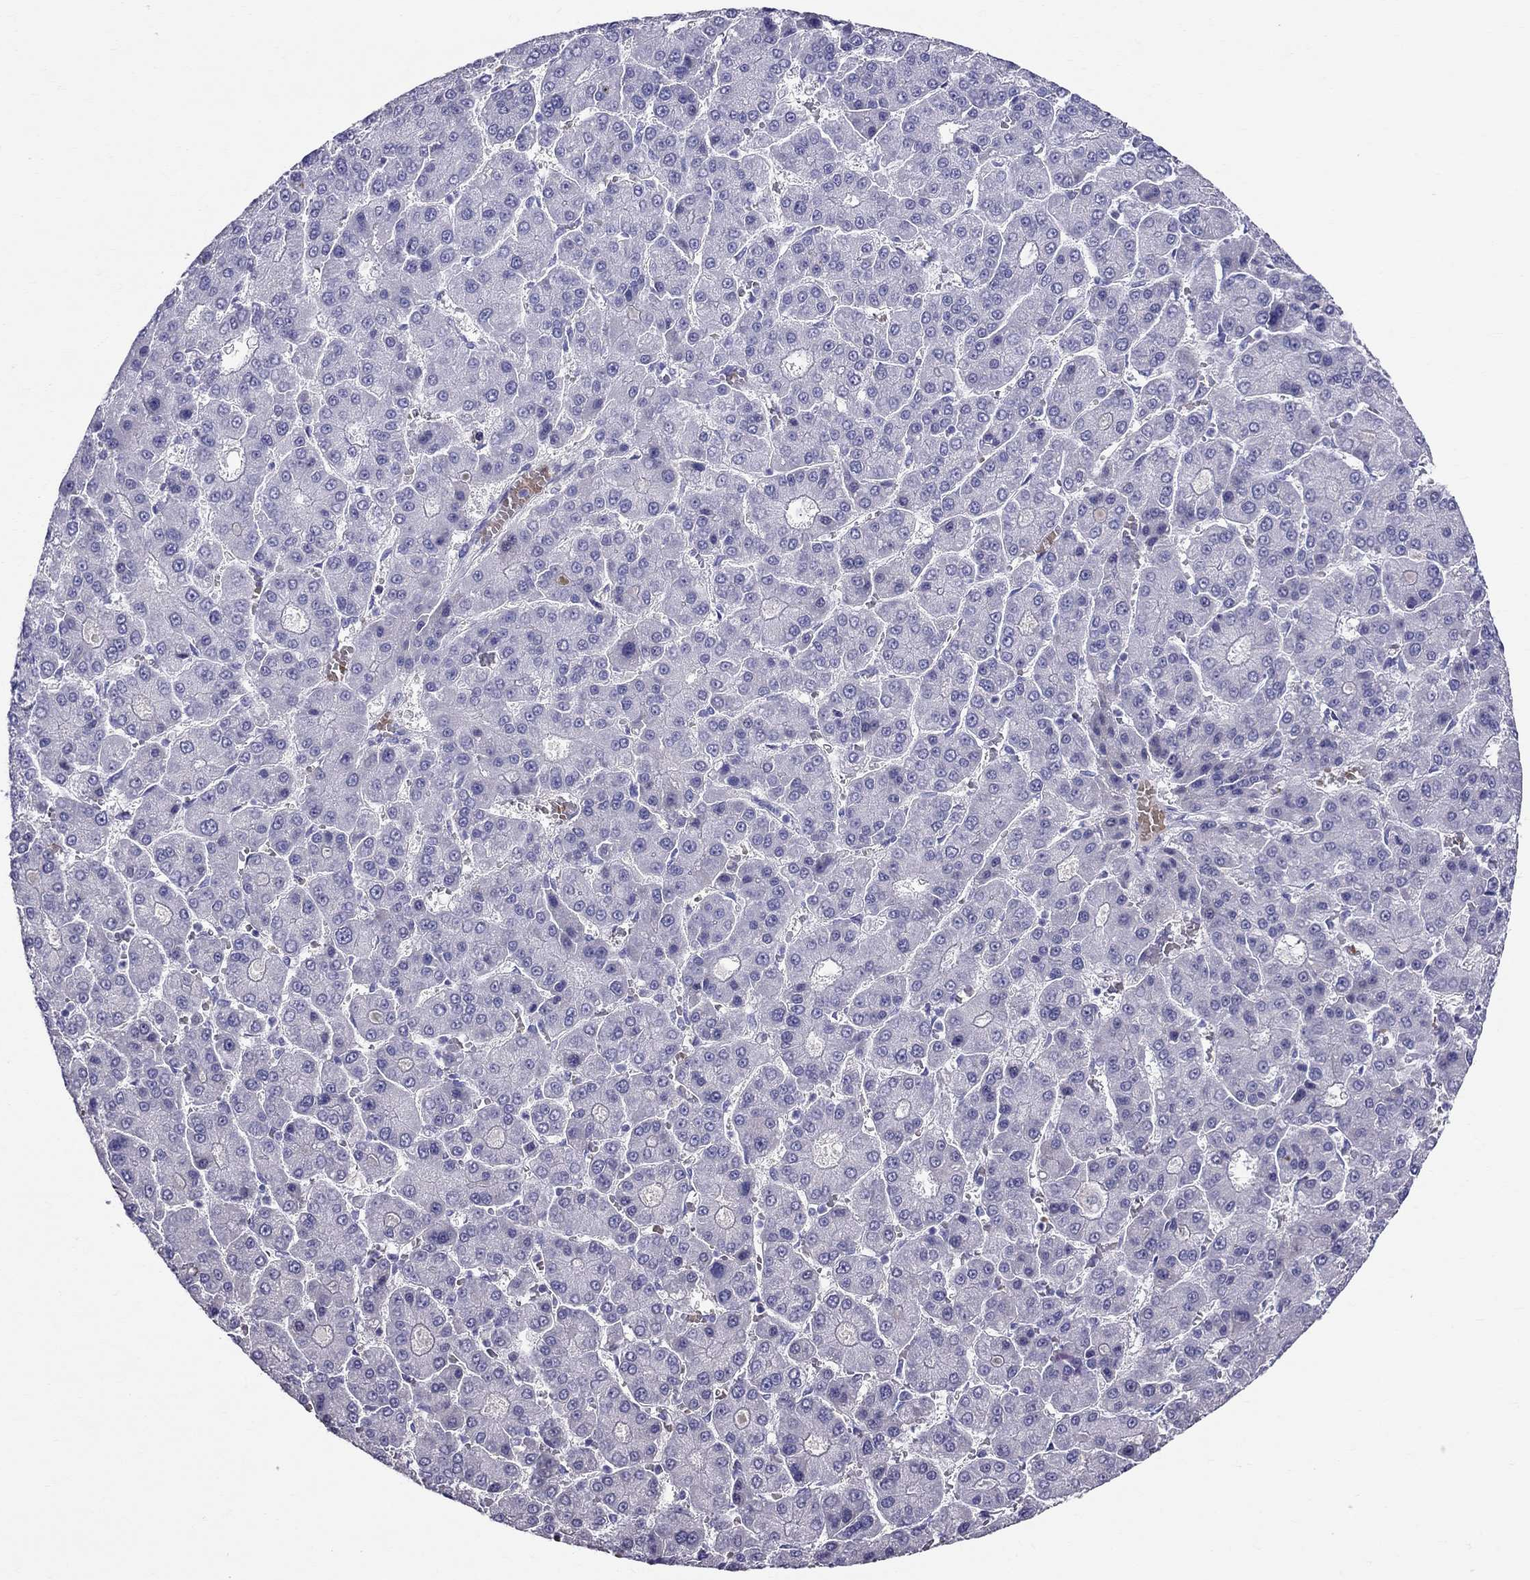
{"staining": {"intensity": "negative", "quantity": "none", "location": "none"}, "tissue": "liver cancer", "cell_type": "Tumor cells", "image_type": "cancer", "snomed": [{"axis": "morphology", "description": "Carcinoma, Hepatocellular, NOS"}, {"axis": "topography", "description": "Liver"}], "caption": "Liver cancer was stained to show a protein in brown. There is no significant expression in tumor cells.", "gene": "DNAAF6", "patient": {"sex": "male", "age": 70}}